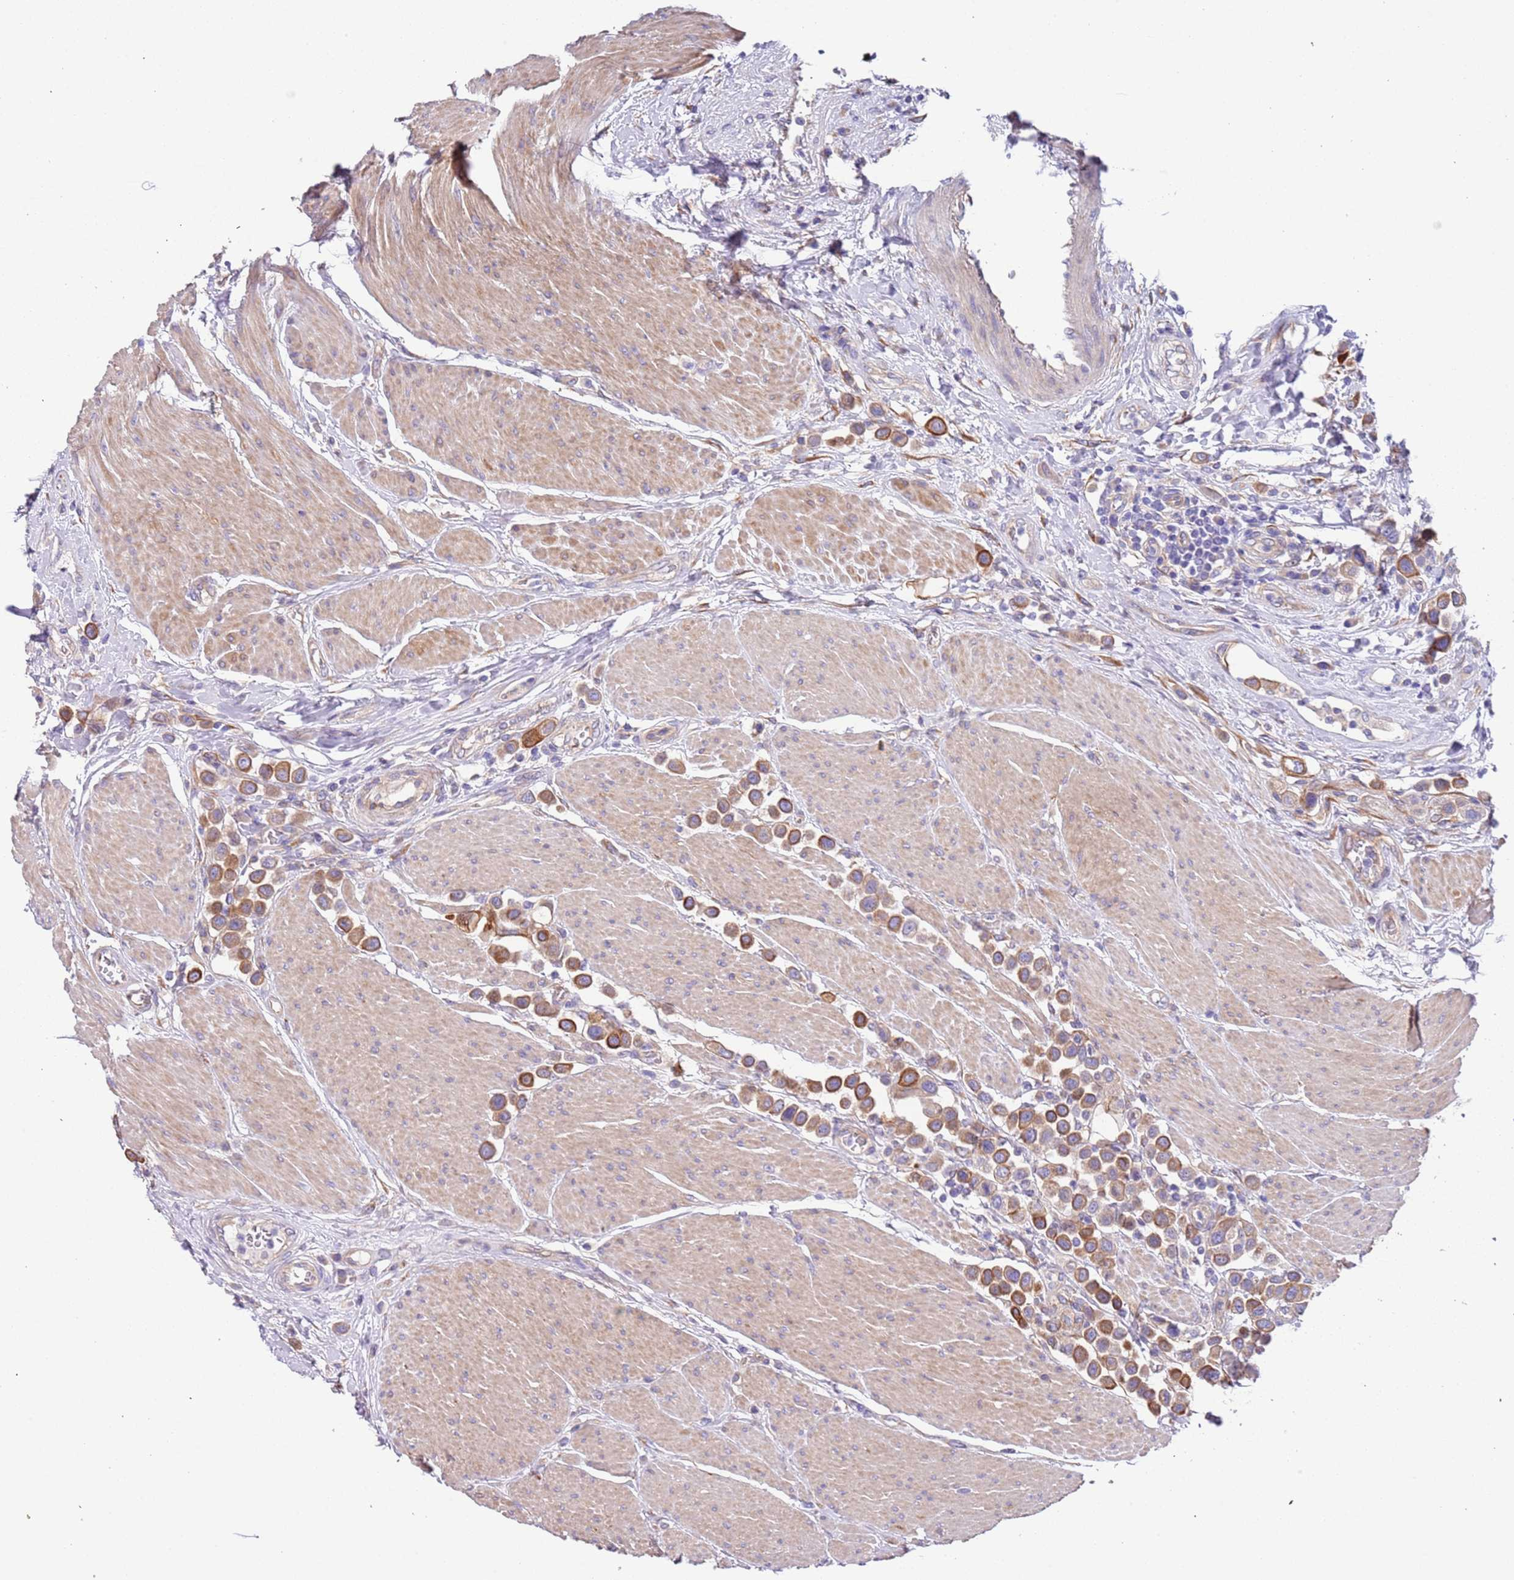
{"staining": {"intensity": "moderate", "quantity": ">75%", "location": "cytoplasmic/membranous"}, "tissue": "urothelial cancer", "cell_type": "Tumor cells", "image_type": "cancer", "snomed": [{"axis": "morphology", "description": "Urothelial carcinoma, High grade"}, {"axis": "topography", "description": "Urinary bladder"}], "caption": "Moderate cytoplasmic/membranous expression is seen in about >75% of tumor cells in urothelial cancer. (DAB = brown stain, brightfield microscopy at high magnification).", "gene": "LAMB4", "patient": {"sex": "male", "age": 50}}